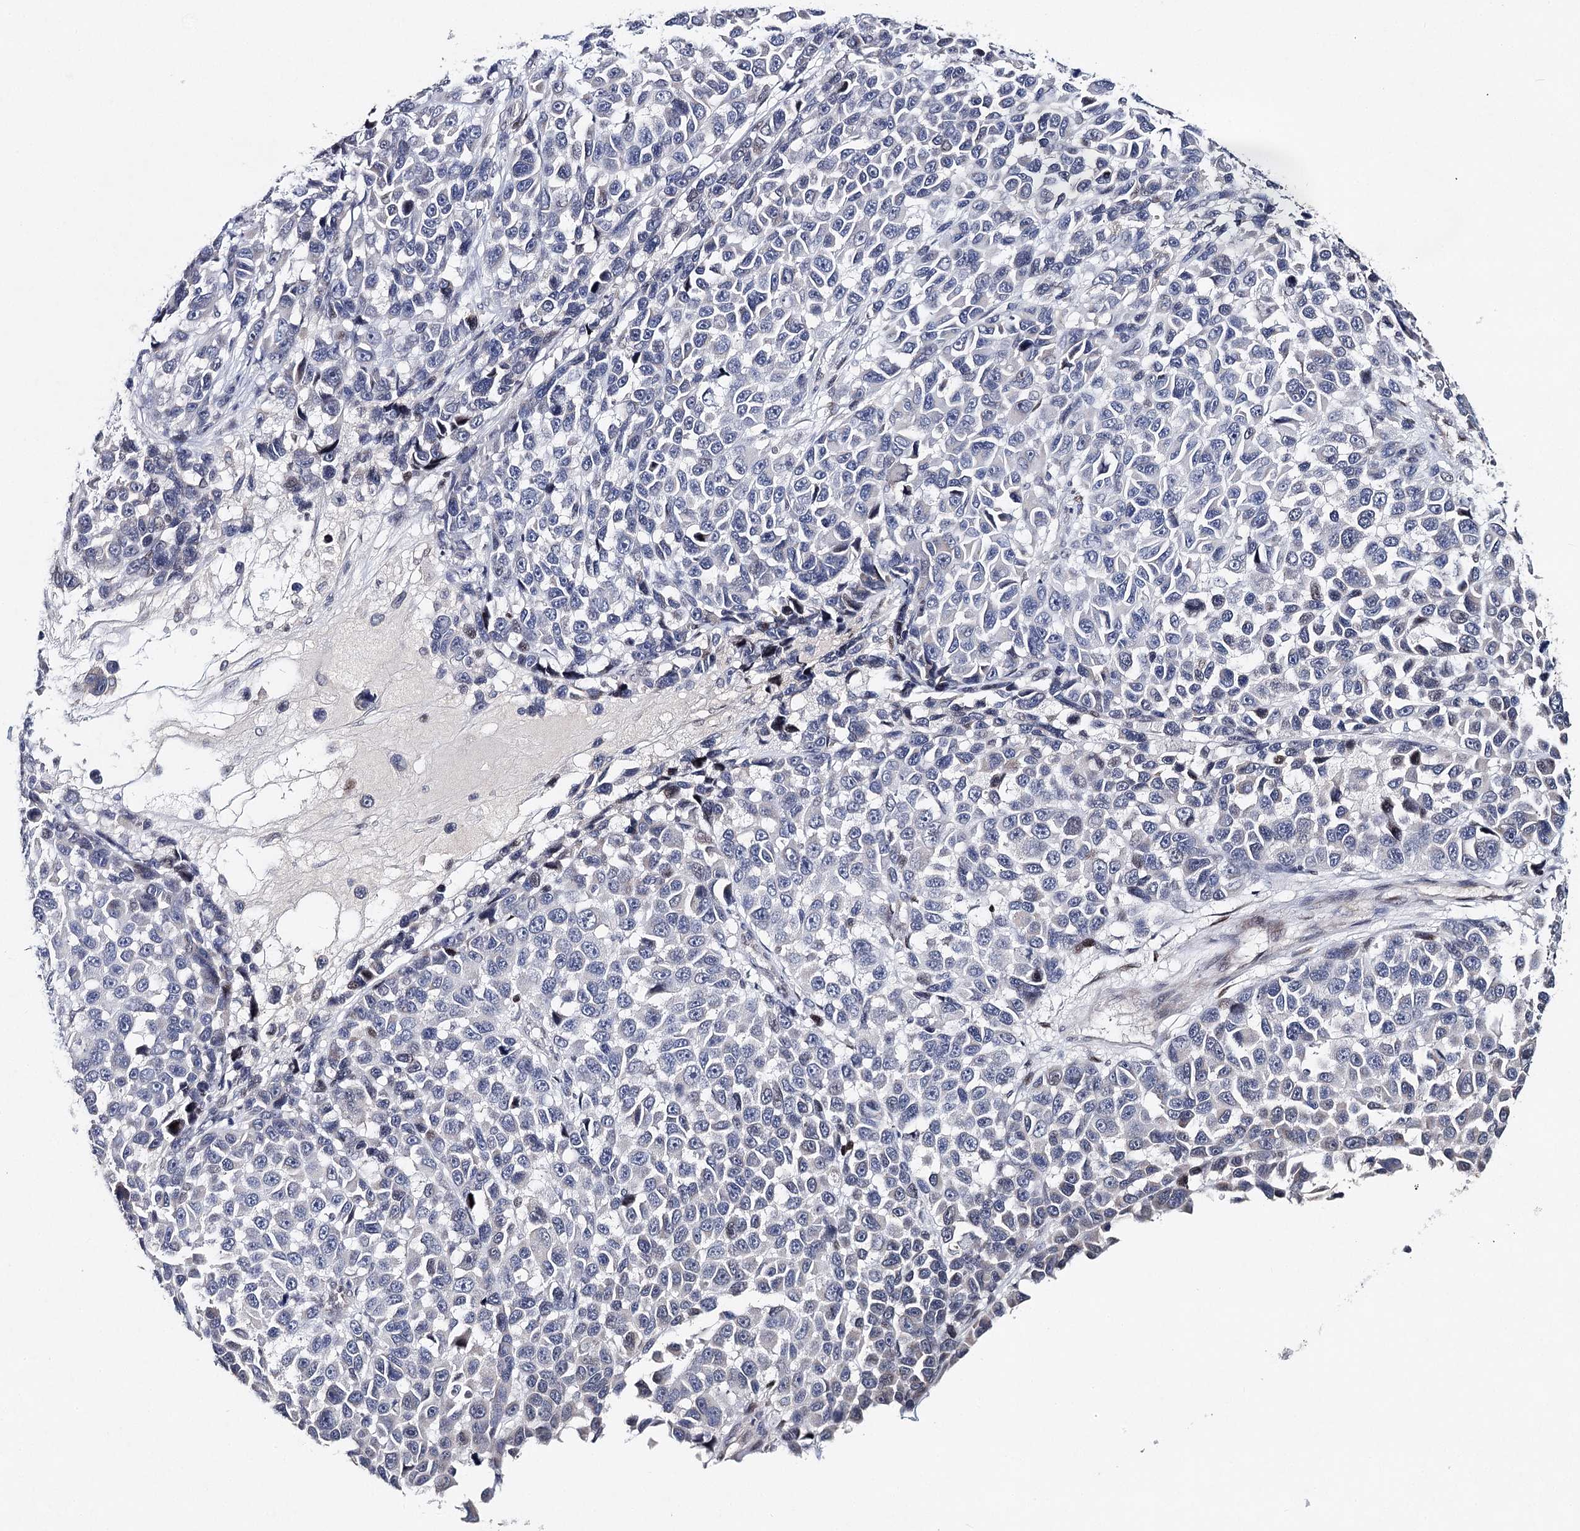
{"staining": {"intensity": "negative", "quantity": "none", "location": "none"}, "tissue": "melanoma", "cell_type": "Tumor cells", "image_type": "cancer", "snomed": [{"axis": "morphology", "description": "Malignant melanoma, NOS"}, {"axis": "topography", "description": "Skin"}], "caption": "This is a image of IHC staining of melanoma, which shows no positivity in tumor cells.", "gene": "FRMD4A", "patient": {"sex": "male", "age": 53}}